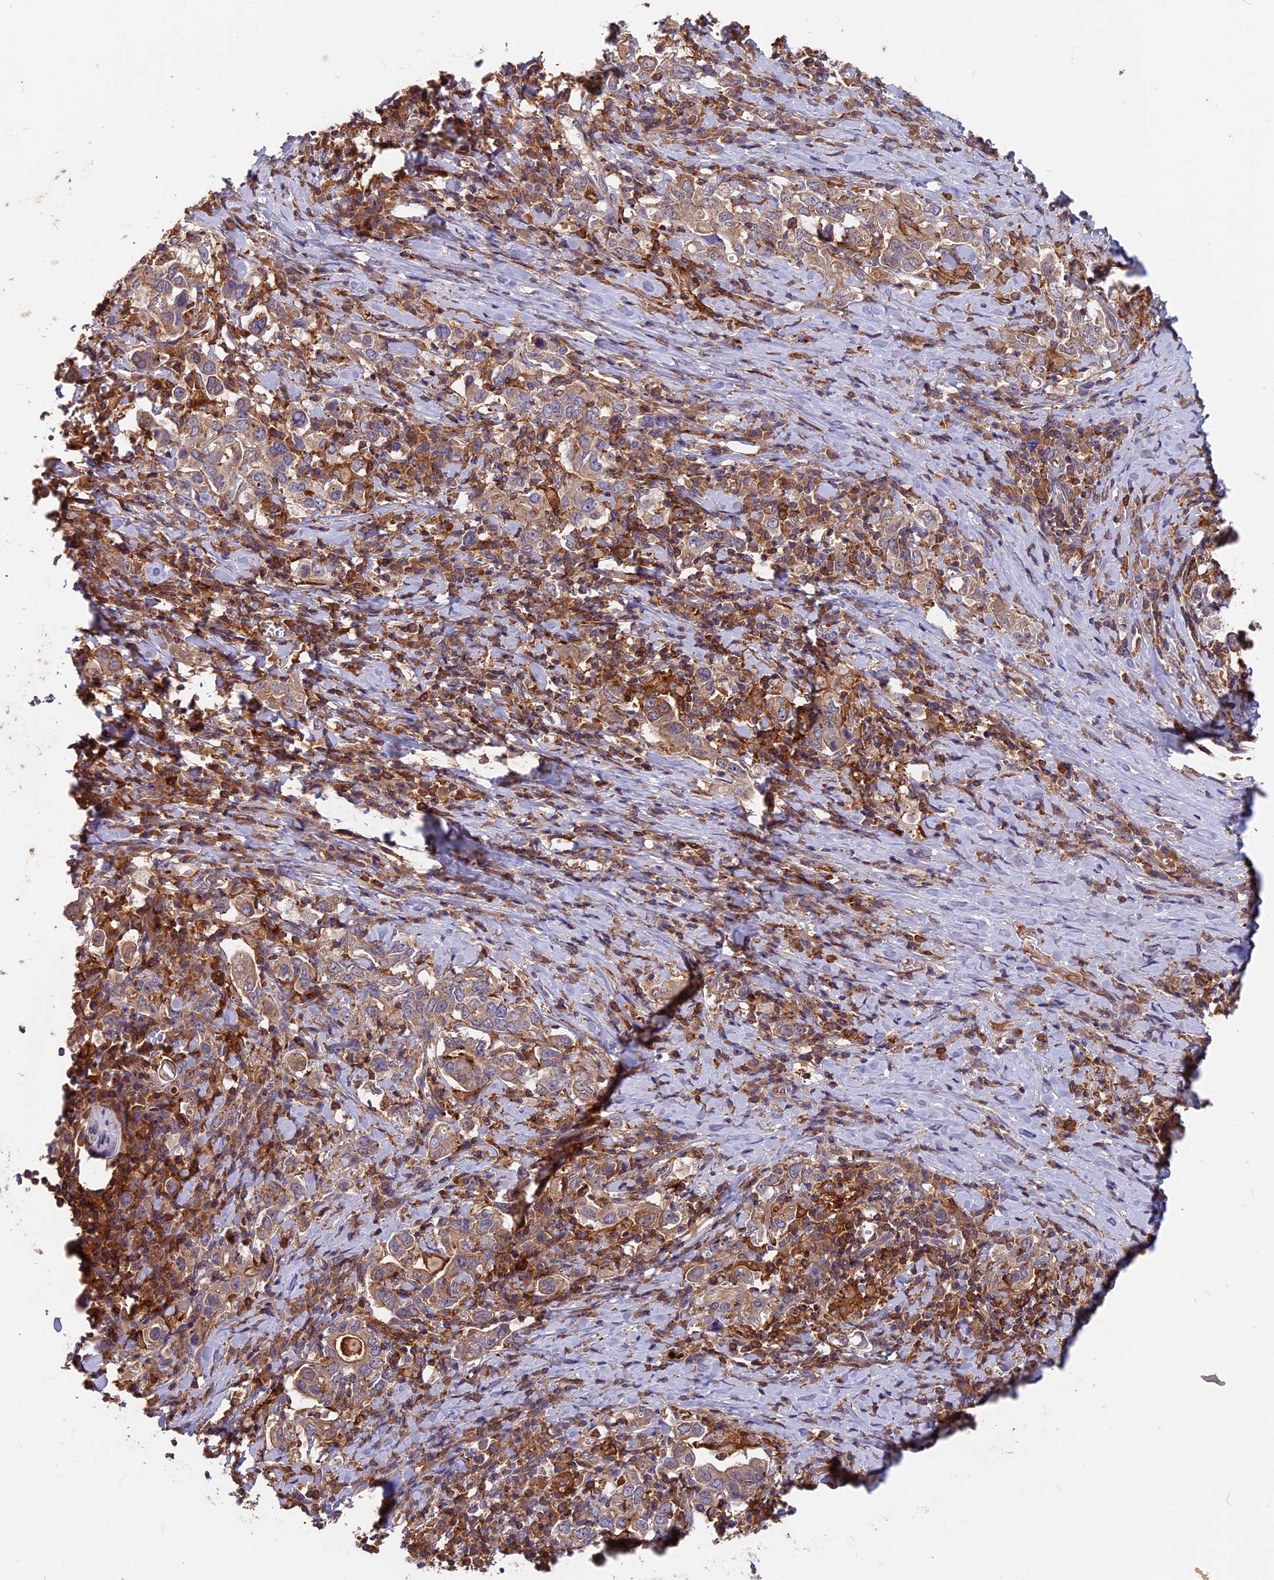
{"staining": {"intensity": "weak", "quantity": ">75%", "location": "cytoplasmic/membranous"}, "tissue": "stomach cancer", "cell_type": "Tumor cells", "image_type": "cancer", "snomed": [{"axis": "morphology", "description": "Adenocarcinoma, NOS"}, {"axis": "topography", "description": "Stomach, upper"}, {"axis": "topography", "description": "Stomach"}], "caption": "IHC (DAB) staining of stomach adenocarcinoma exhibits weak cytoplasmic/membranous protein positivity in about >75% of tumor cells.", "gene": "MYO9B", "patient": {"sex": "male", "age": 62}}